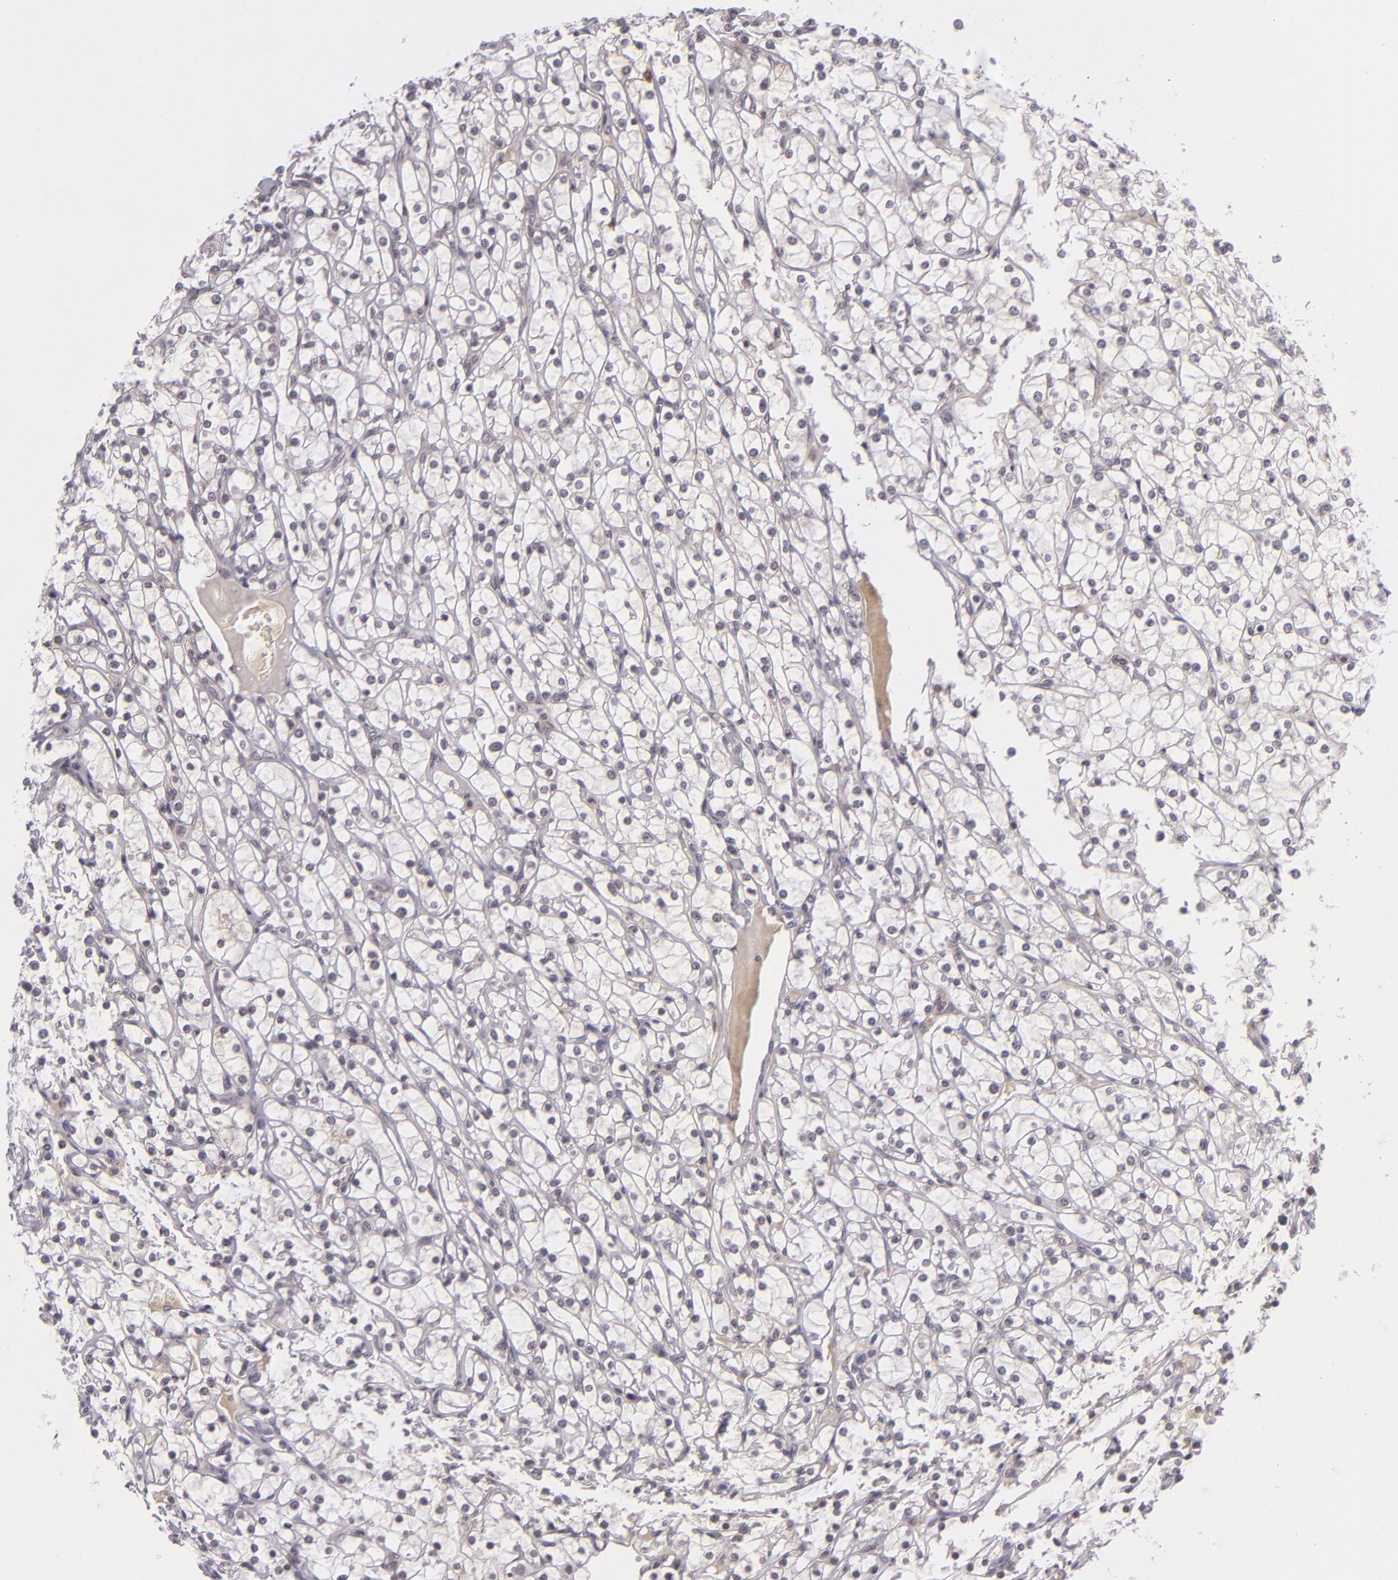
{"staining": {"intensity": "negative", "quantity": "none", "location": "none"}, "tissue": "renal cancer", "cell_type": "Tumor cells", "image_type": "cancer", "snomed": [{"axis": "morphology", "description": "Adenocarcinoma, NOS"}, {"axis": "topography", "description": "Kidney"}], "caption": "Protein analysis of renal cancer exhibits no significant expression in tumor cells.", "gene": "CASP8", "patient": {"sex": "female", "age": 73}}